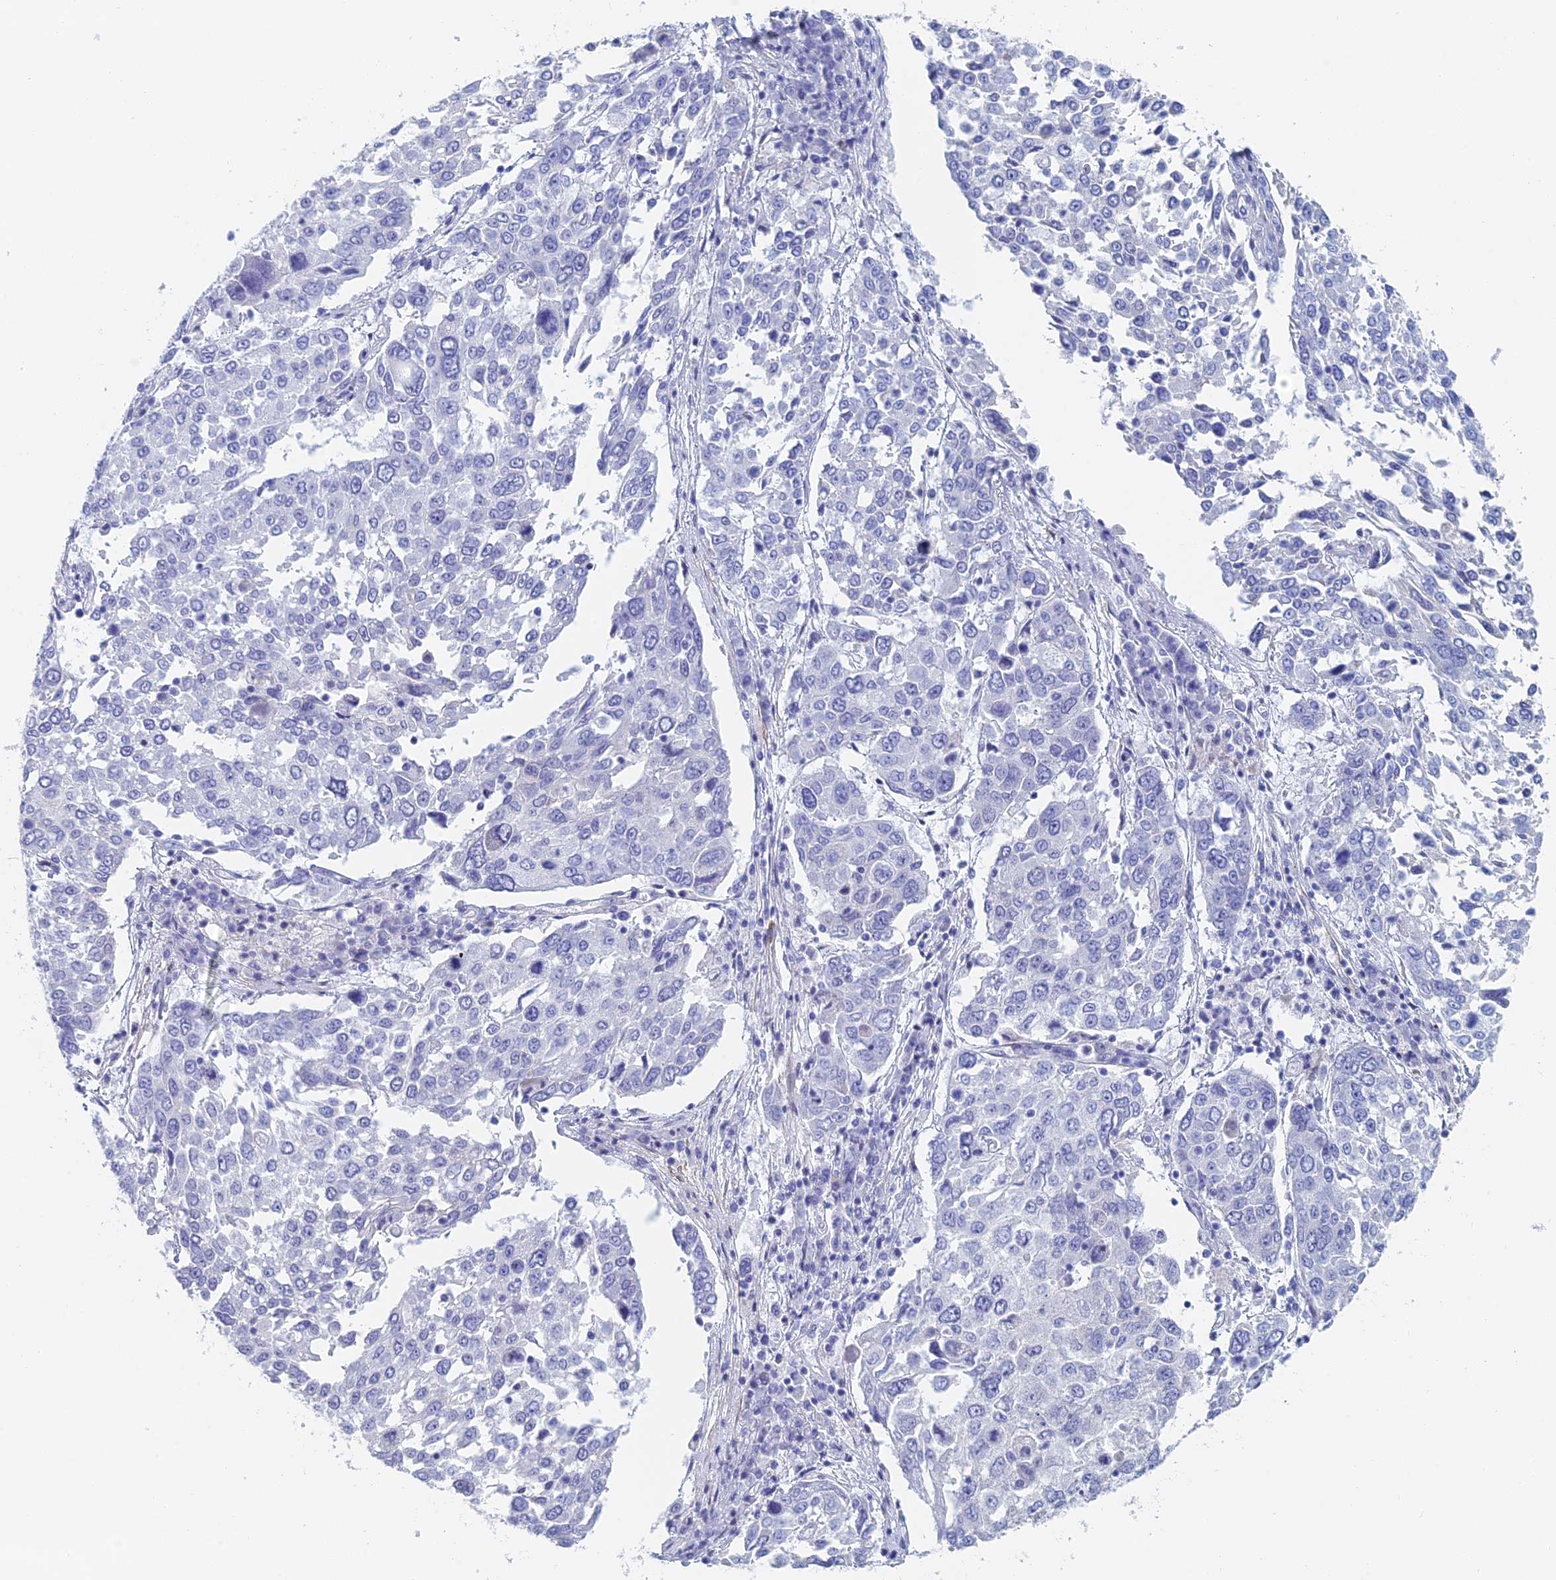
{"staining": {"intensity": "negative", "quantity": "none", "location": "none"}, "tissue": "lung cancer", "cell_type": "Tumor cells", "image_type": "cancer", "snomed": [{"axis": "morphology", "description": "Squamous cell carcinoma, NOS"}, {"axis": "topography", "description": "Lung"}], "caption": "Image shows no protein expression in tumor cells of lung squamous cell carcinoma tissue. The staining was performed using DAB to visualize the protein expression in brown, while the nuclei were stained in blue with hematoxylin (Magnification: 20x).", "gene": "KCNK18", "patient": {"sex": "male", "age": 65}}